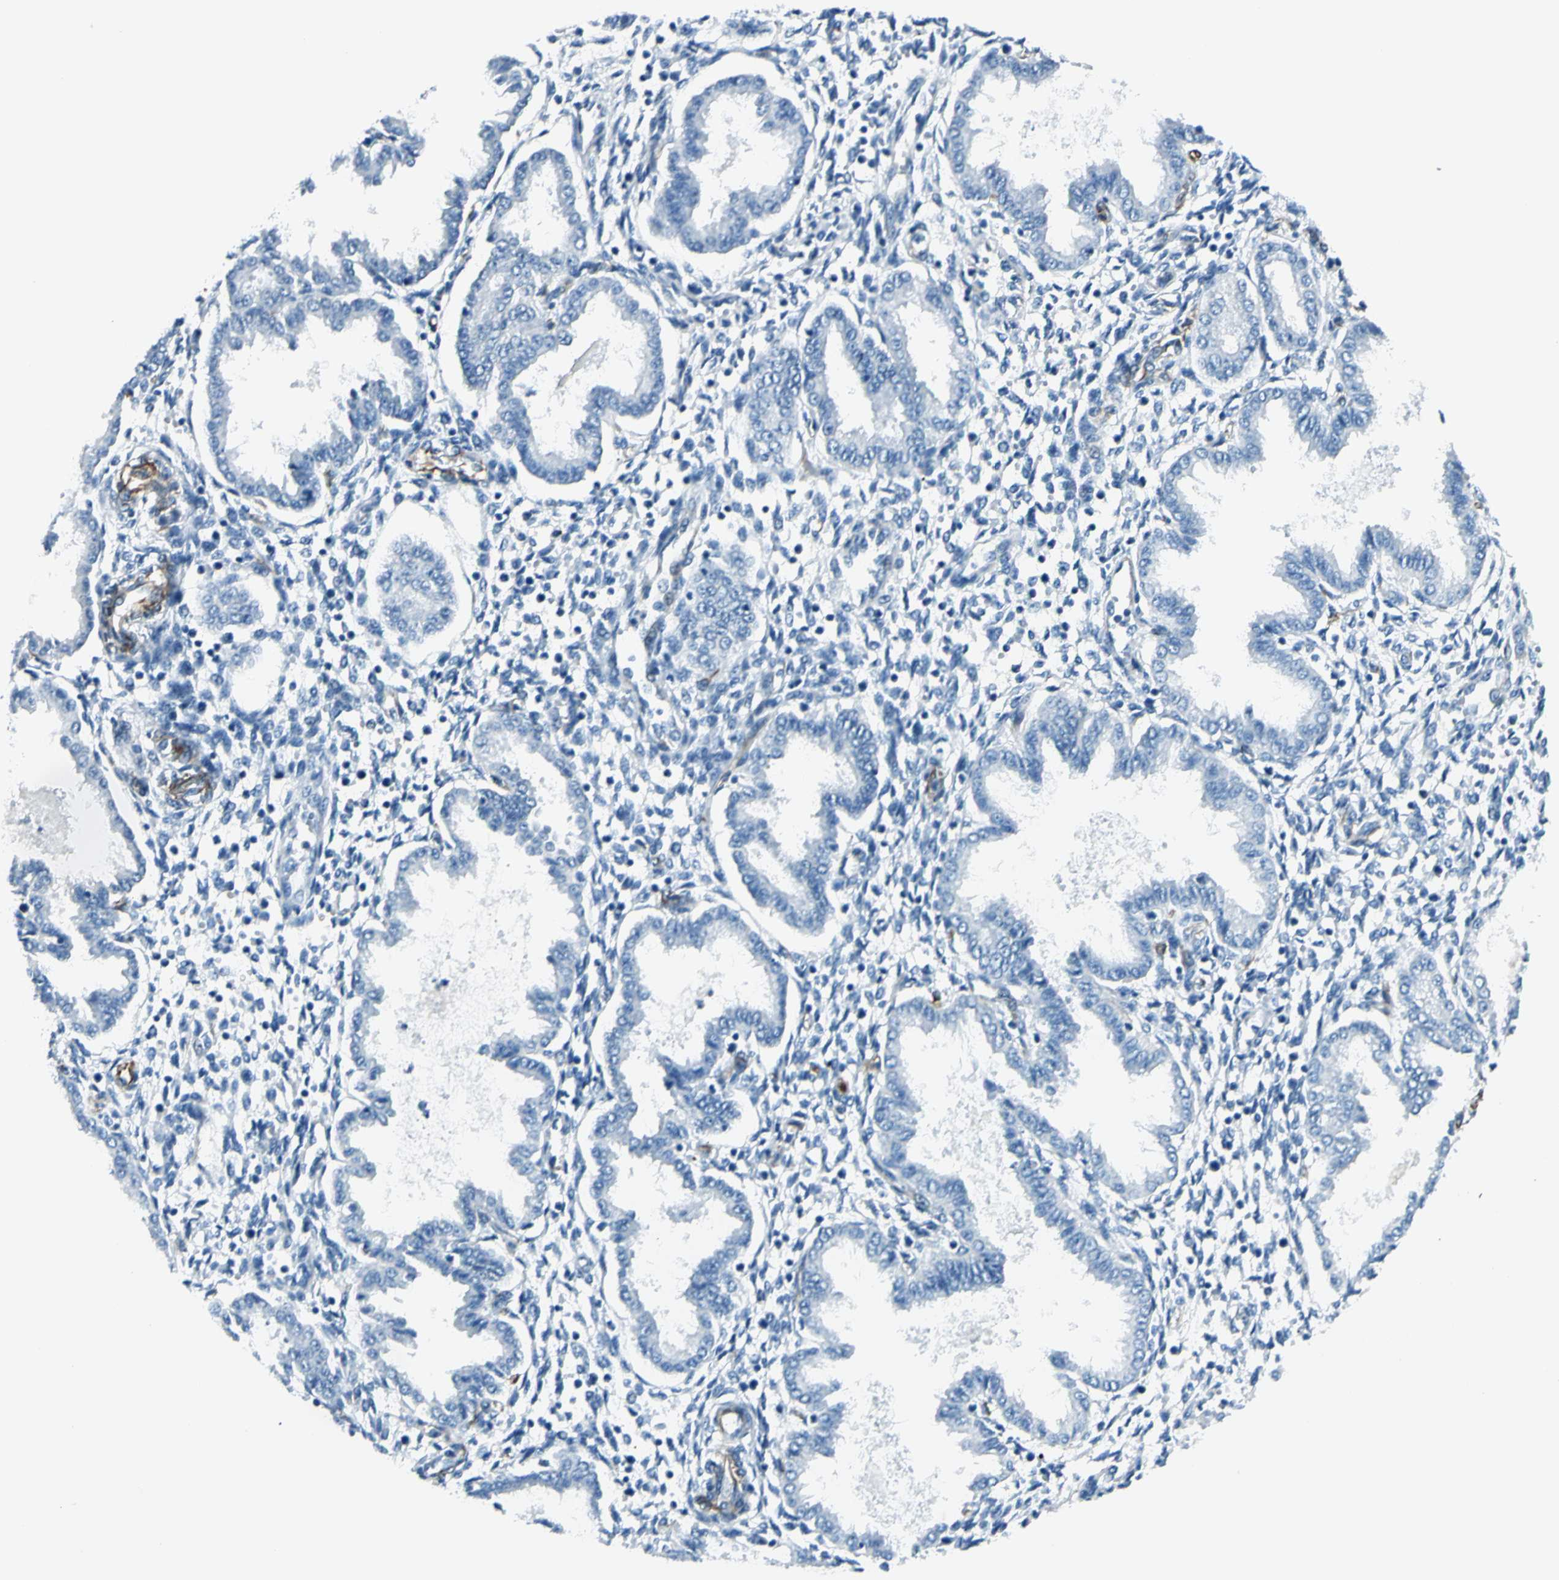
{"staining": {"intensity": "negative", "quantity": "none", "location": "none"}, "tissue": "endometrium", "cell_type": "Cells in endometrial stroma", "image_type": "normal", "snomed": [{"axis": "morphology", "description": "Normal tissue, NOS"}, {"axis": "topography", "description": "Endometrium"}], "caption": "DAB immunohistochemical staining of unremarkable human endometrium shows no significant expression in cells in endometrial stroma.", "gene": "PTH2R", "patient": {"sex": "female", "age": 33}}